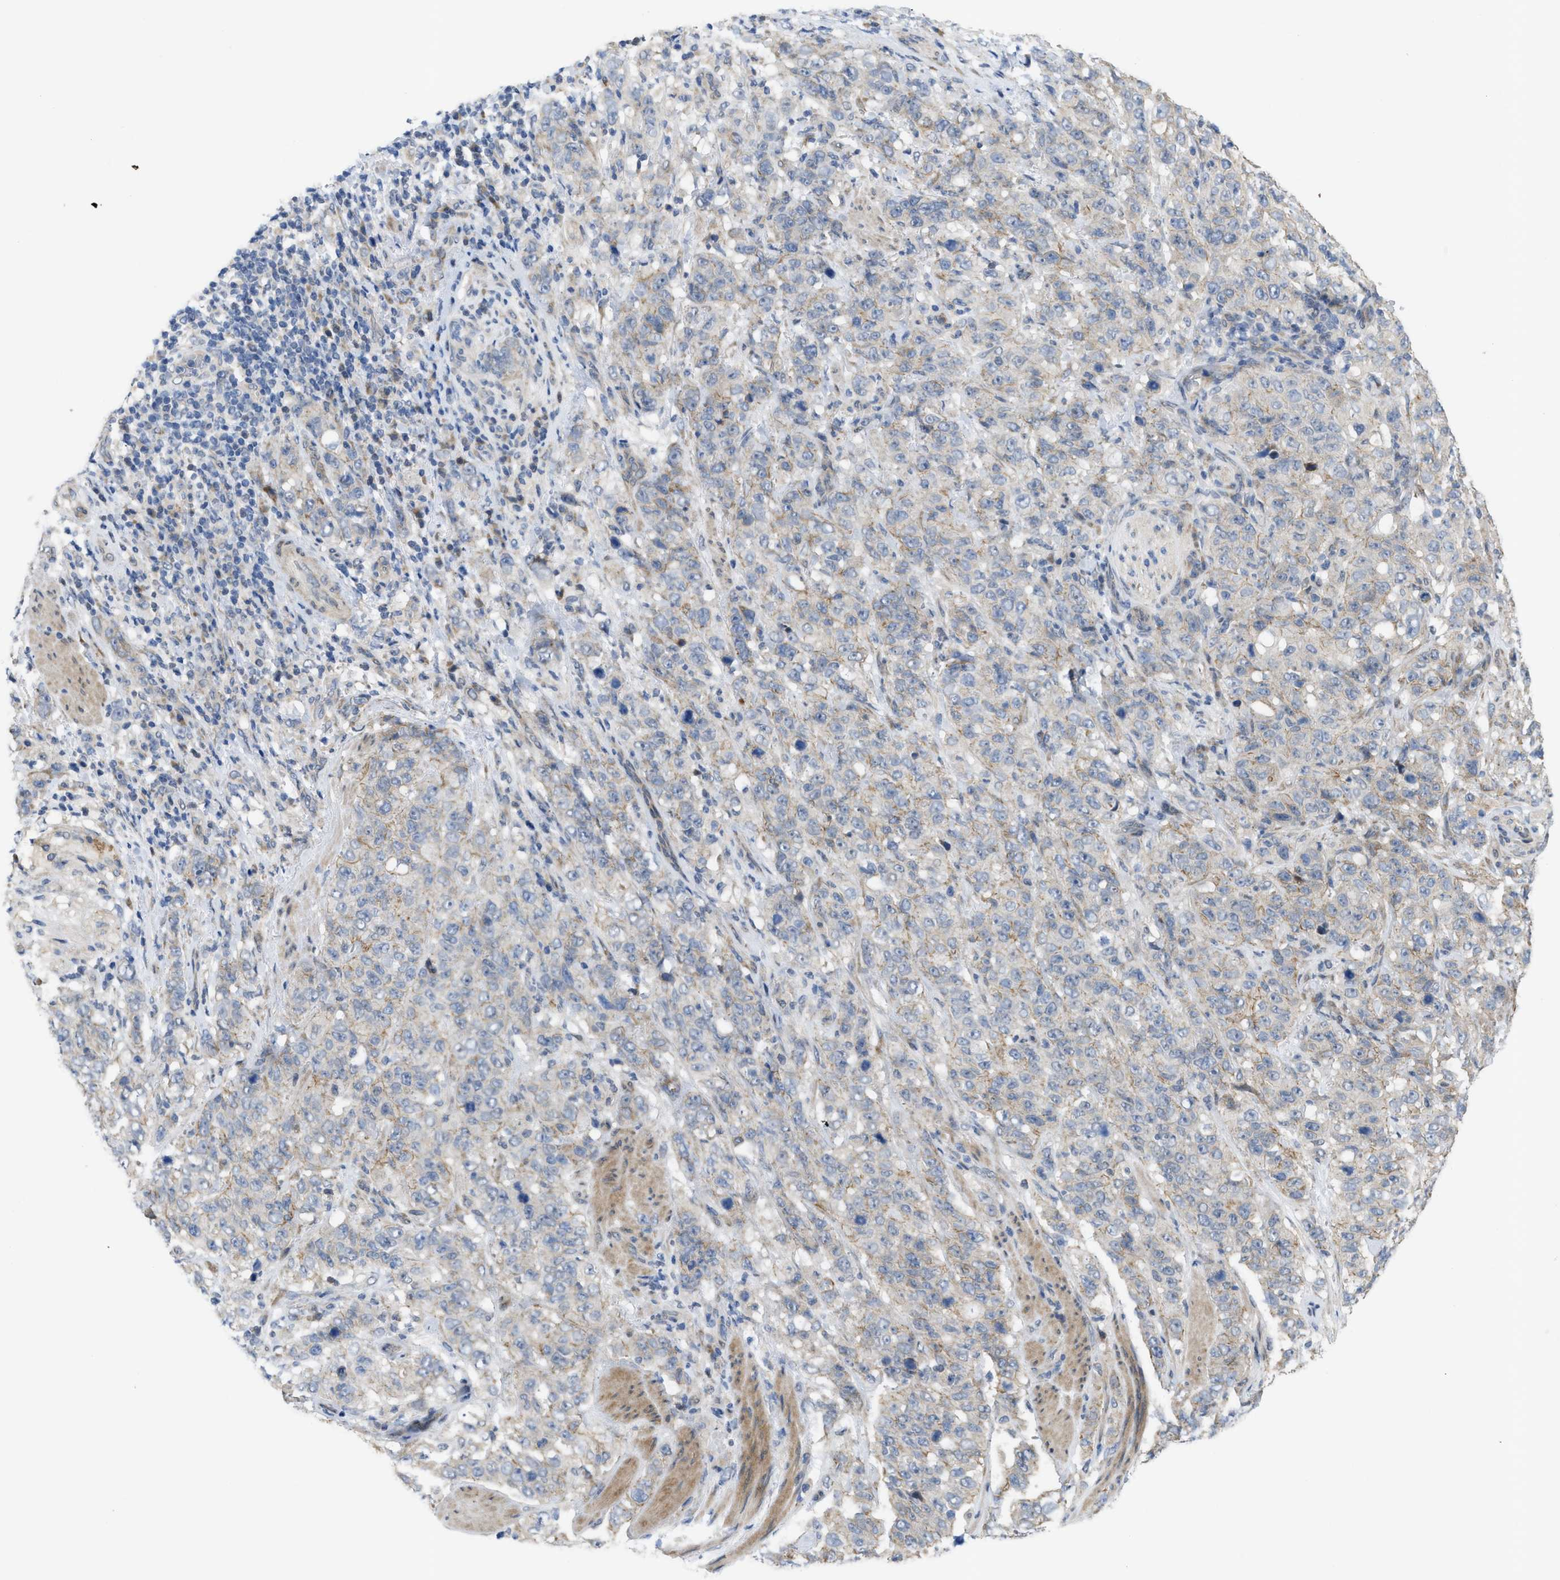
{"staining": {"intensity": "weak", "quantity": "<25%", "location": "cytoplasmic/membranous"}, "tissue": "stomach cancer", "cell_type": "Tumor cells", "image_type": "cancer", "snomed": [{"axis": "morphology", "description": "Adenocarcinoma, NOS"}, {"axis": "topography", "description": "Stomach"}], "caption": "This image is of stomach cancer stained with immunohistochemistry (IHC) to label a protein in brown with the nuclei are counter-stained blue. There is no positivity in tumor cells.", "gene": "CDPF1", "patient": {"sex": "male", "age": 48}}